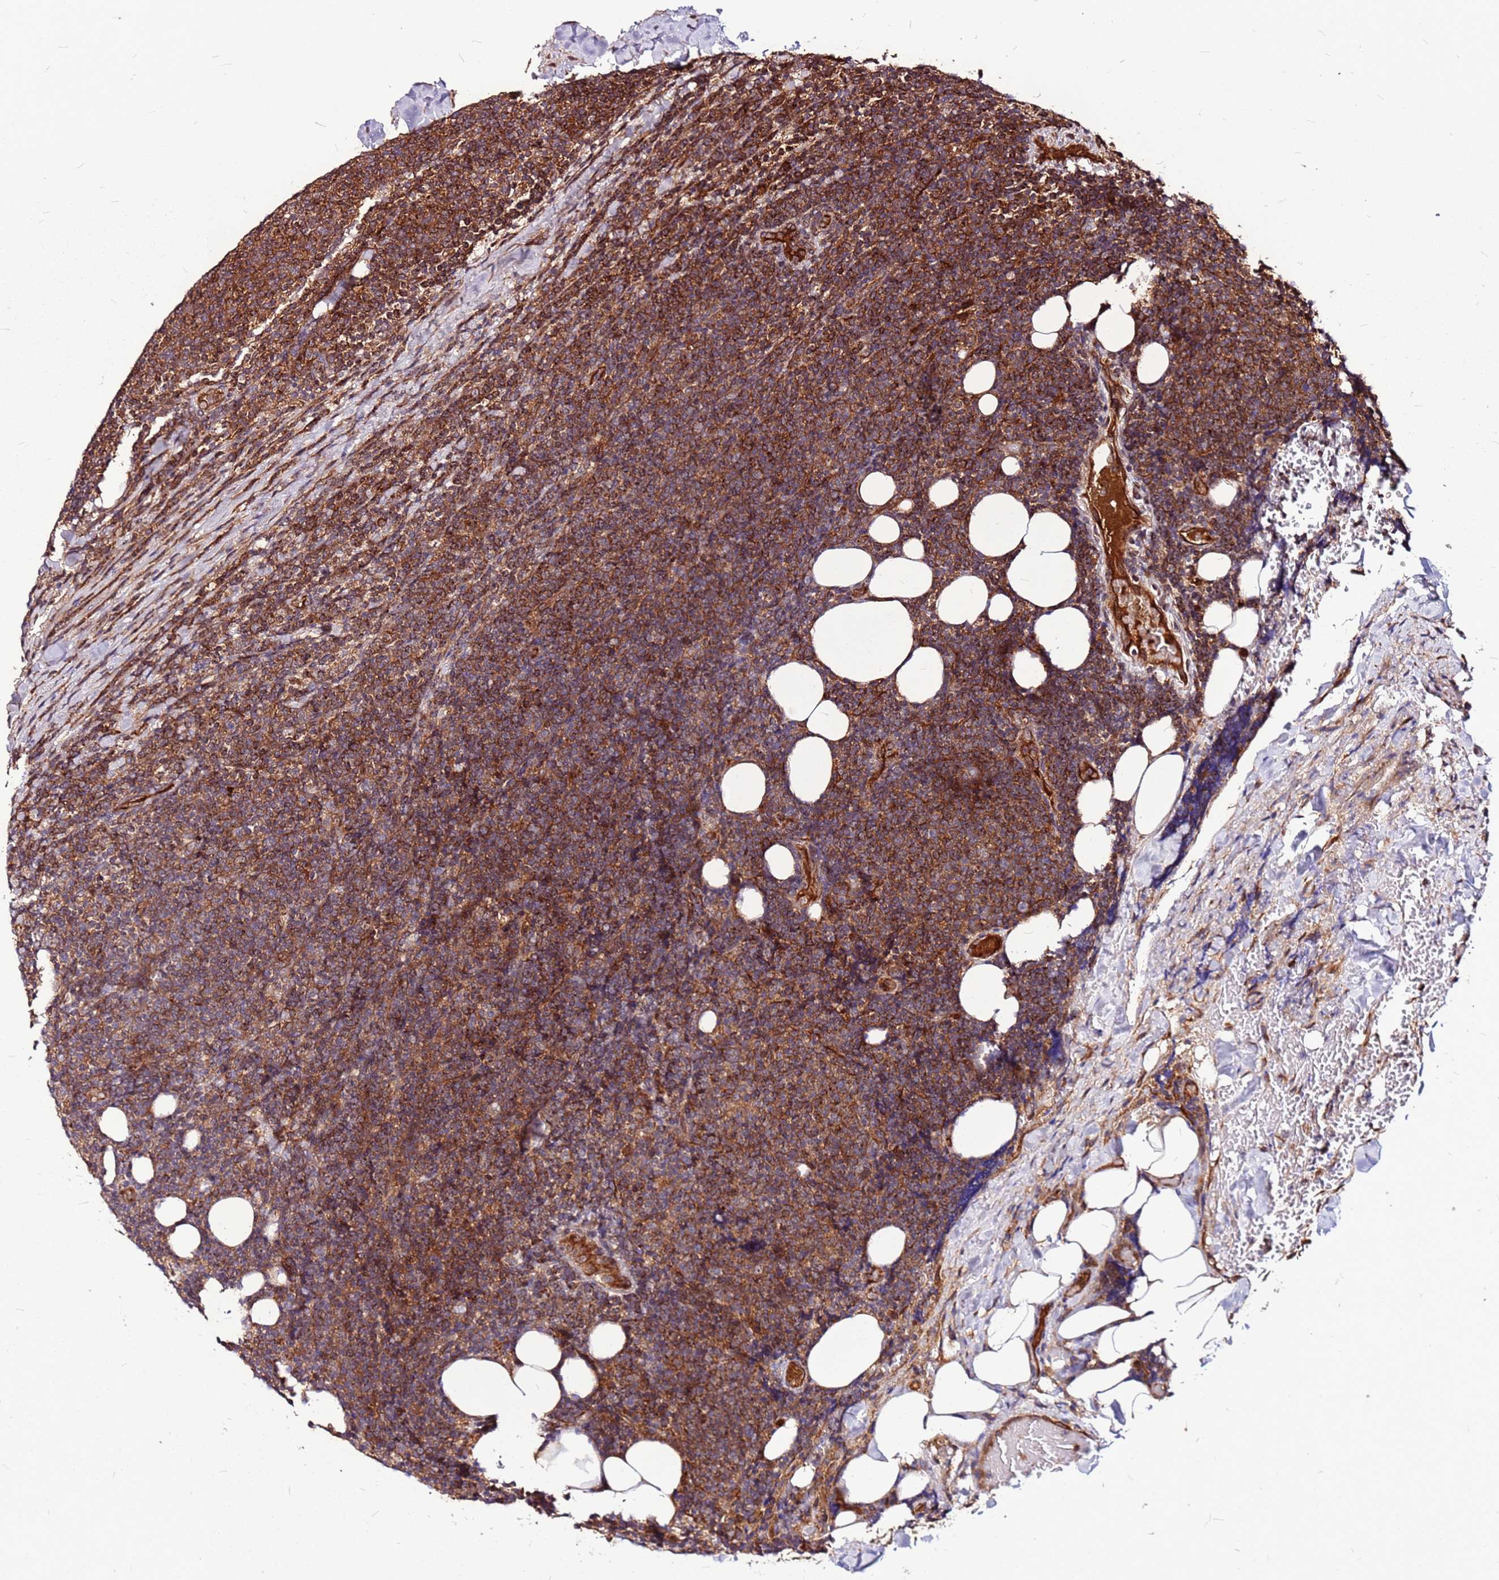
{"staining": {"intensity": "moderate", "quantity": ">75%", "location": "cytoplasmic/membranous"}, "tissue": "lymphoma", "cell_type": "Tumor cells", "image_type": "cancer", "snomed": [{"axis": "morphology", "description": "Malignant lymphoma, non-Hodgkin's type, Low grade"}, {"axis": "topography", "description": "Lymph node"}], "caption": "Immunohistochemistry (IHC) of human lymphoma displays medium levels of moderate cytoplasmic/membranous expression in about >75% of tumor cells. Immunohistochemistry (IHC) stains the protein of interest in brown and the nuclei are stained blue.", "gene": "LYPLAL1", "patient": {"sex": "male", "age": 66}}